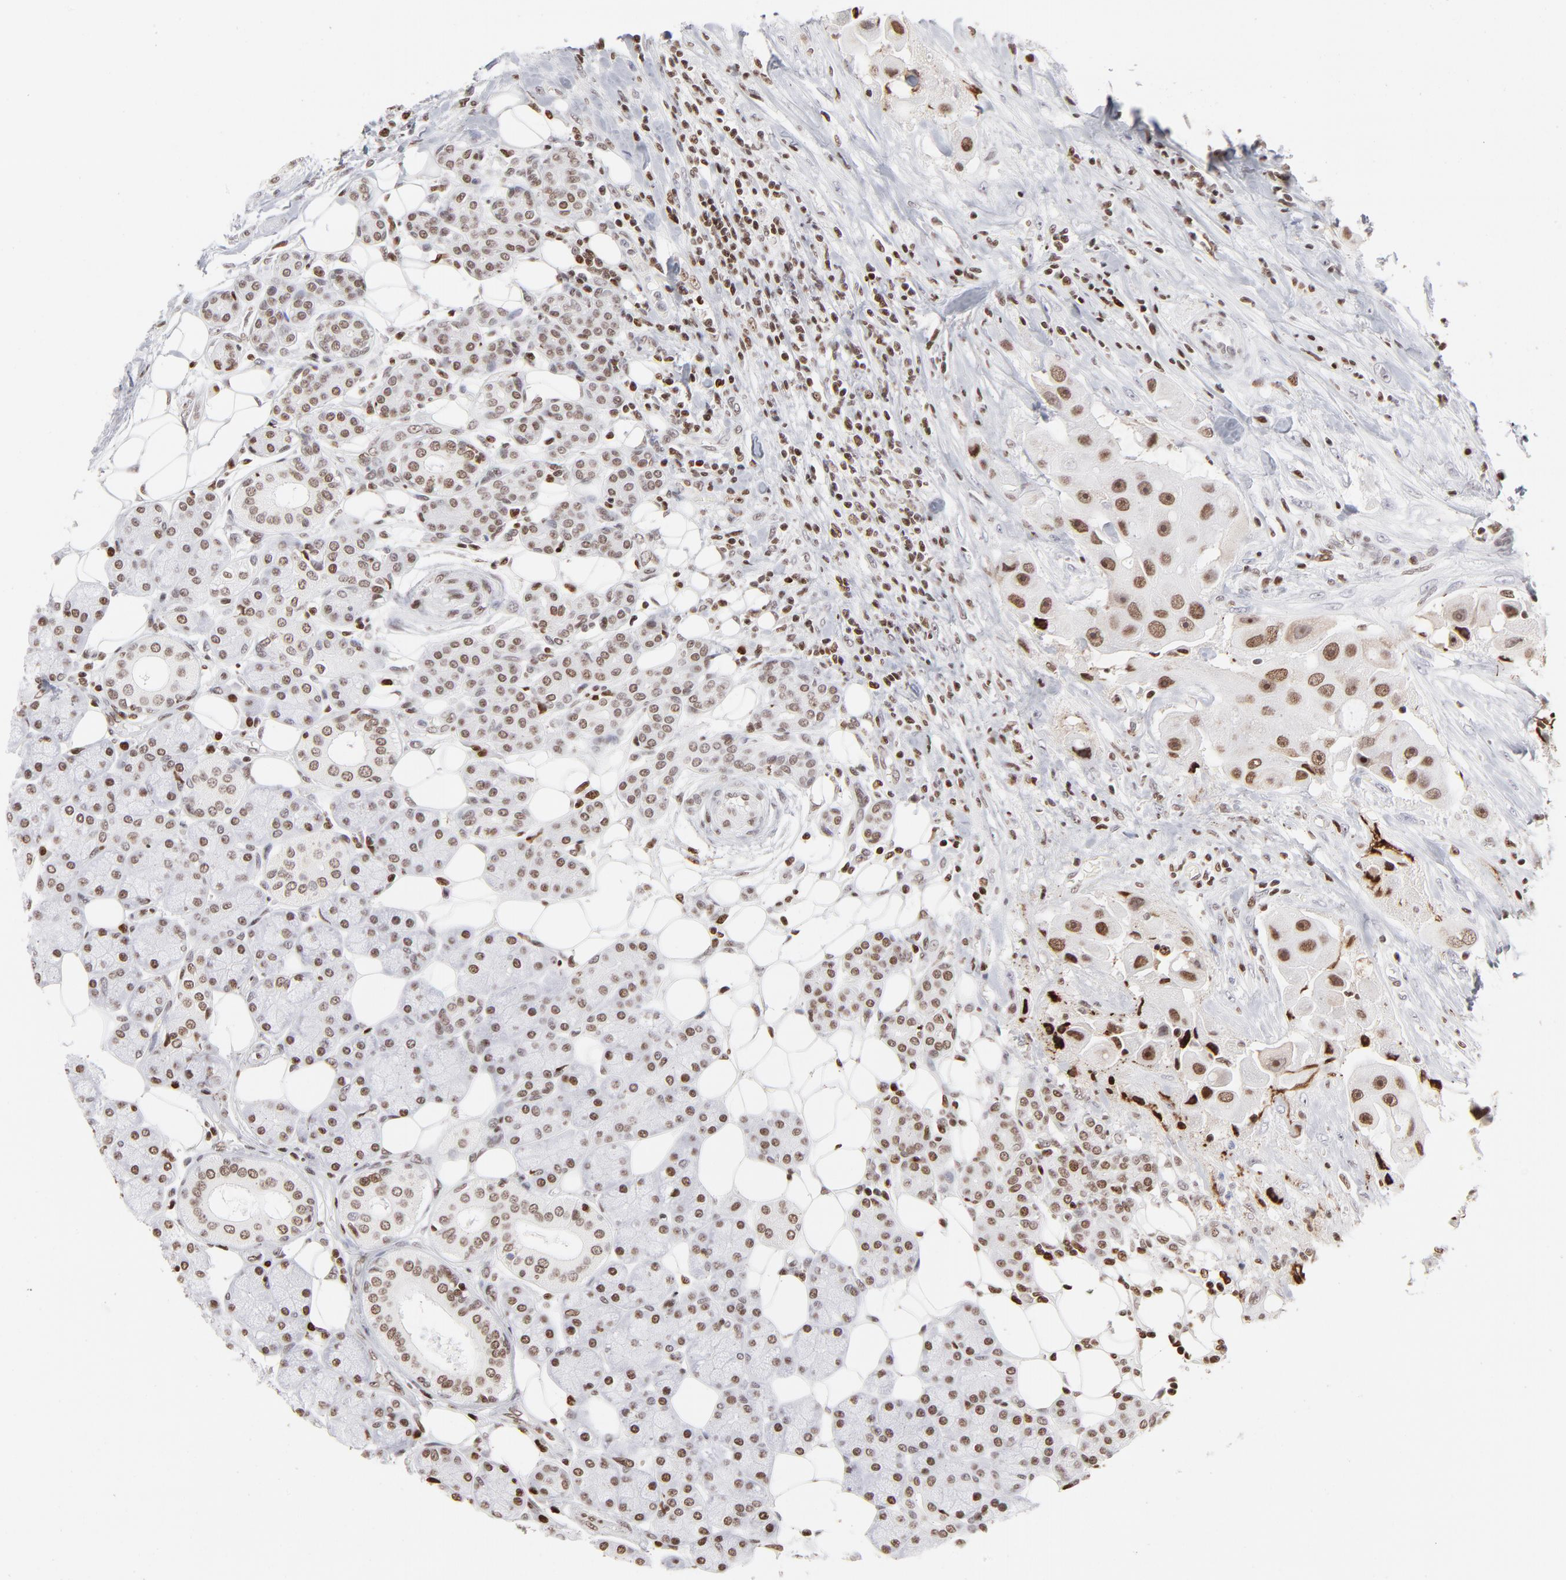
{"staining": {"intensity": "strong", "quantity": ">75%", "location": "nuclear"}, "tissue": "head and neck cancer", "cell_type": "Tumor cells", "image_type": "cancer", "snomed": [{"axis": "morphology", "description": "Normal tissue, NOS"}, {"axis": "morphology", "description": "Adenocarcinoma, NOS"}, {"axis": "topography", "description": "Salivary gland"}, {"axis": "topography", "description": "Head-Neck"}], "caption": "Immunohistochemical staining of human head and neck adenocarcinoma shows high levels of strong nuclear protein staining in approximately >75% of tumor cells. (Stains: DAB in brown, nuclei in blue, Microscopy: brightfield microscopy at high magnification).", "gene": "PARP1", "patient": {"sex": "male", "age": 80}}